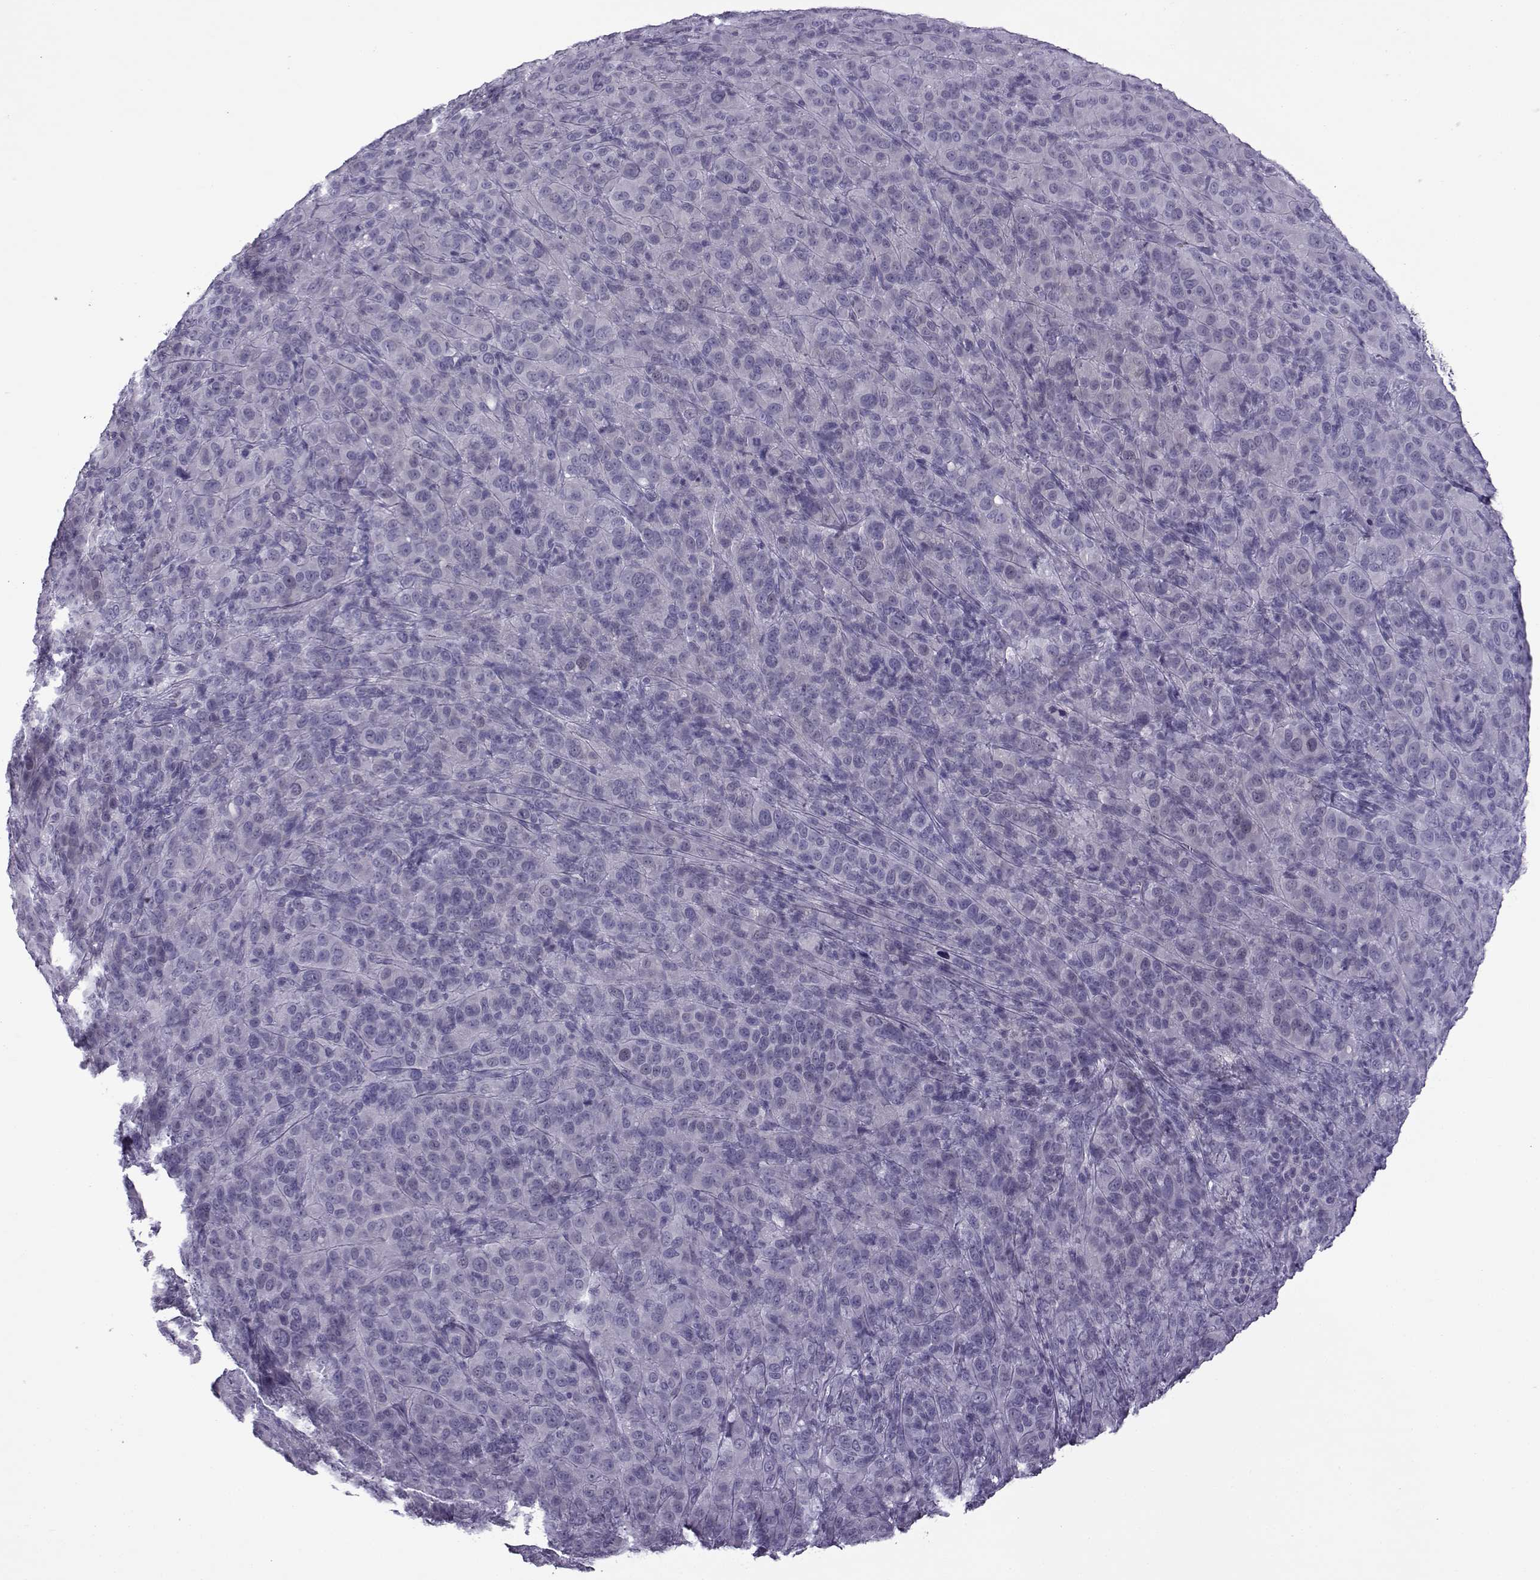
{"staining": {"intensity": "negative", "quantity": "none", "location": "none"}, "tissue": "melanoma", "cell_type": "Tumor cells", "image_type": "cancer", "snomed": [{"axis": "morphology", "description": "Malignant melanoma, NOS"}, {"axis": "topography", "description": "Skin"}], "caption": "Immunohistochemistry (IHC) of human malignant melanoma displays no expression in tumor cells.", "gene": "OIP5", "patient": {"sex": "female", "age": 87}}